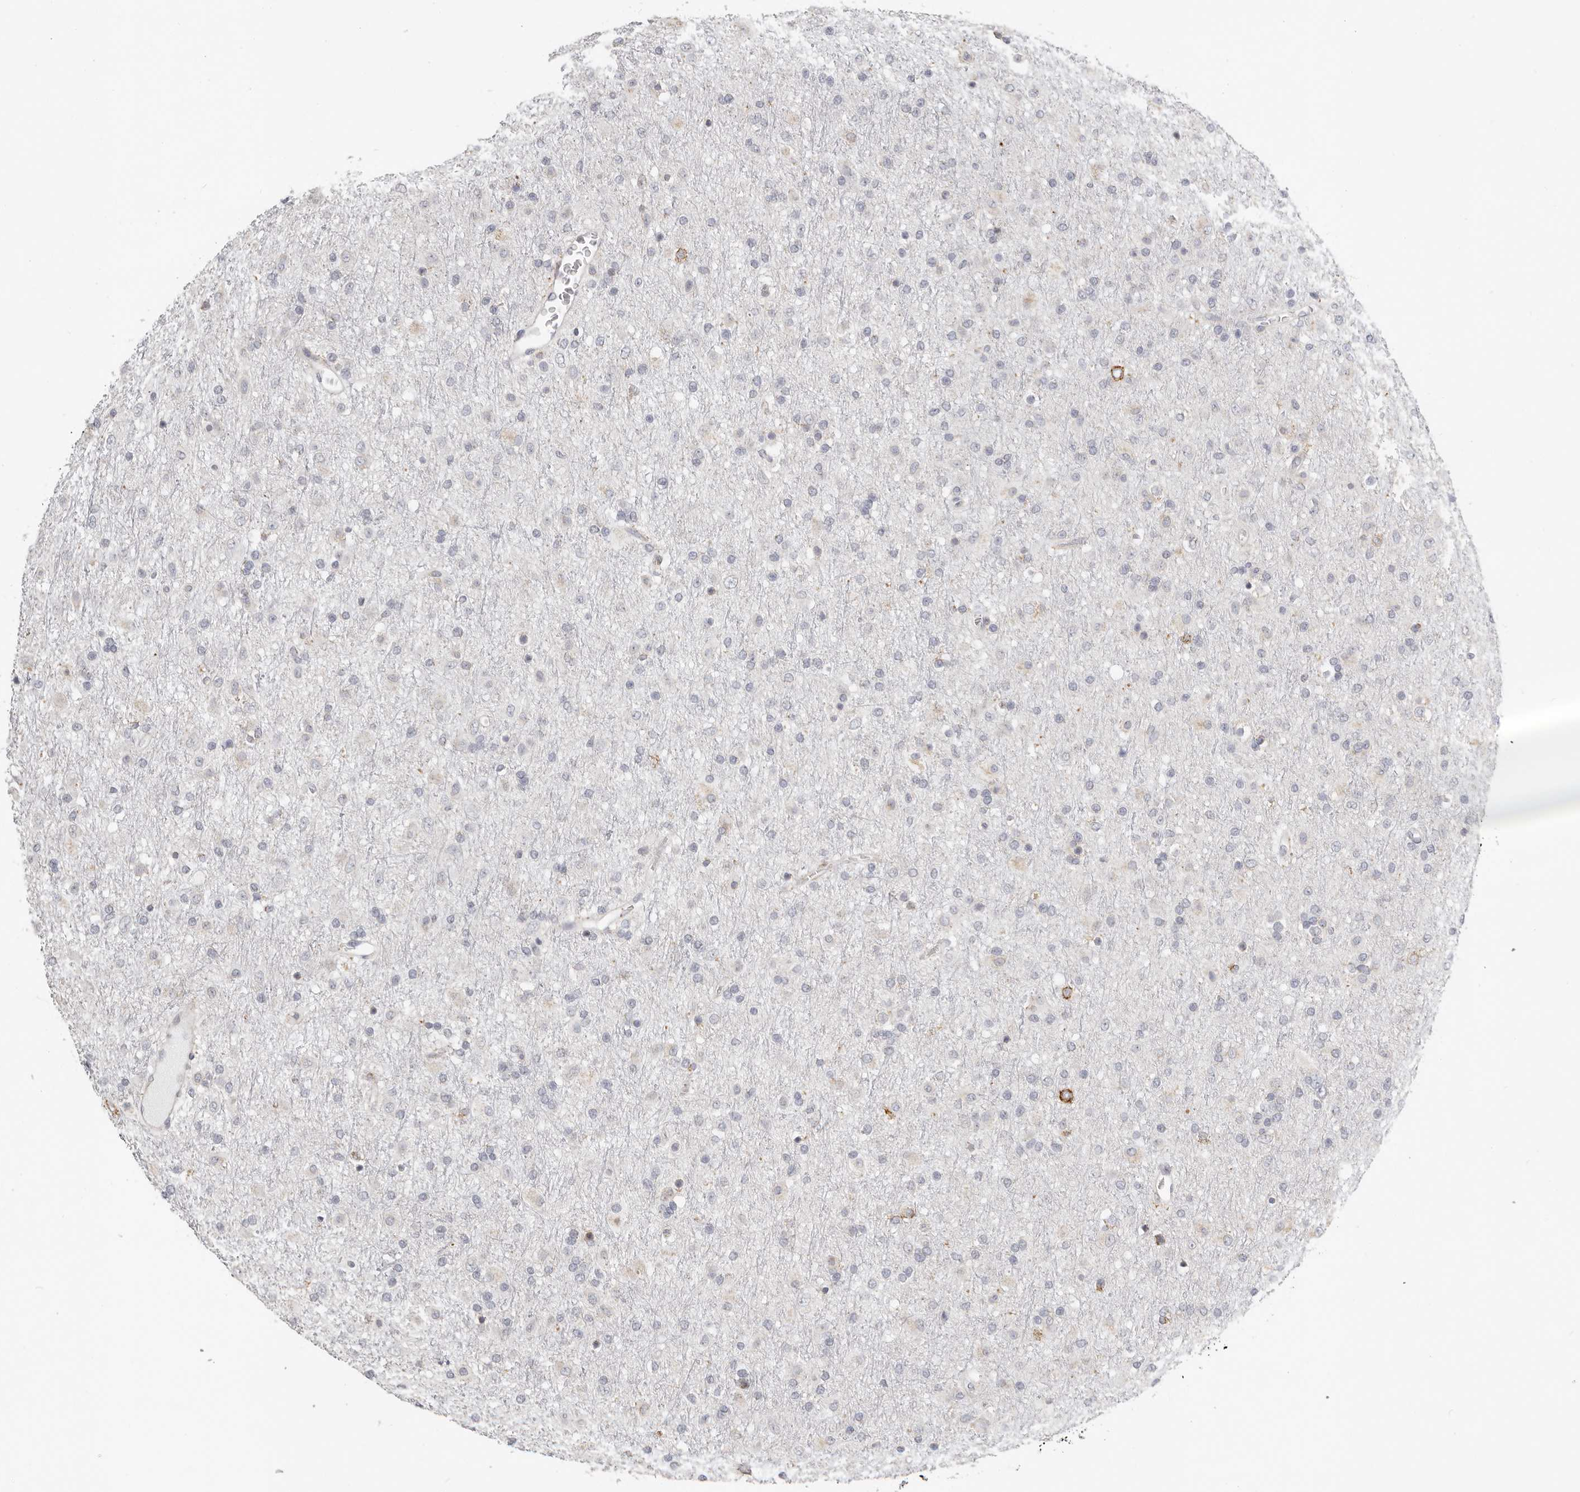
{"staining": {"intensity": "negative", "quantity": "none", "location": "none"}, "tissue": "glioma", "cell_type": "Tumor cells", "image_type": "cancer", "snomed": [{"axis": "morphology", "description": "Glioma, malignant, Low grade"}, {"axis": "topography", "description": "Brain"}], "caption": "DAB immunohistochemical staining of human malignant low-grade glioma demonstrates no significant positivity in tumor cells.", "gene": "IL32", "patient": {"sex": "male", "age": 65}}